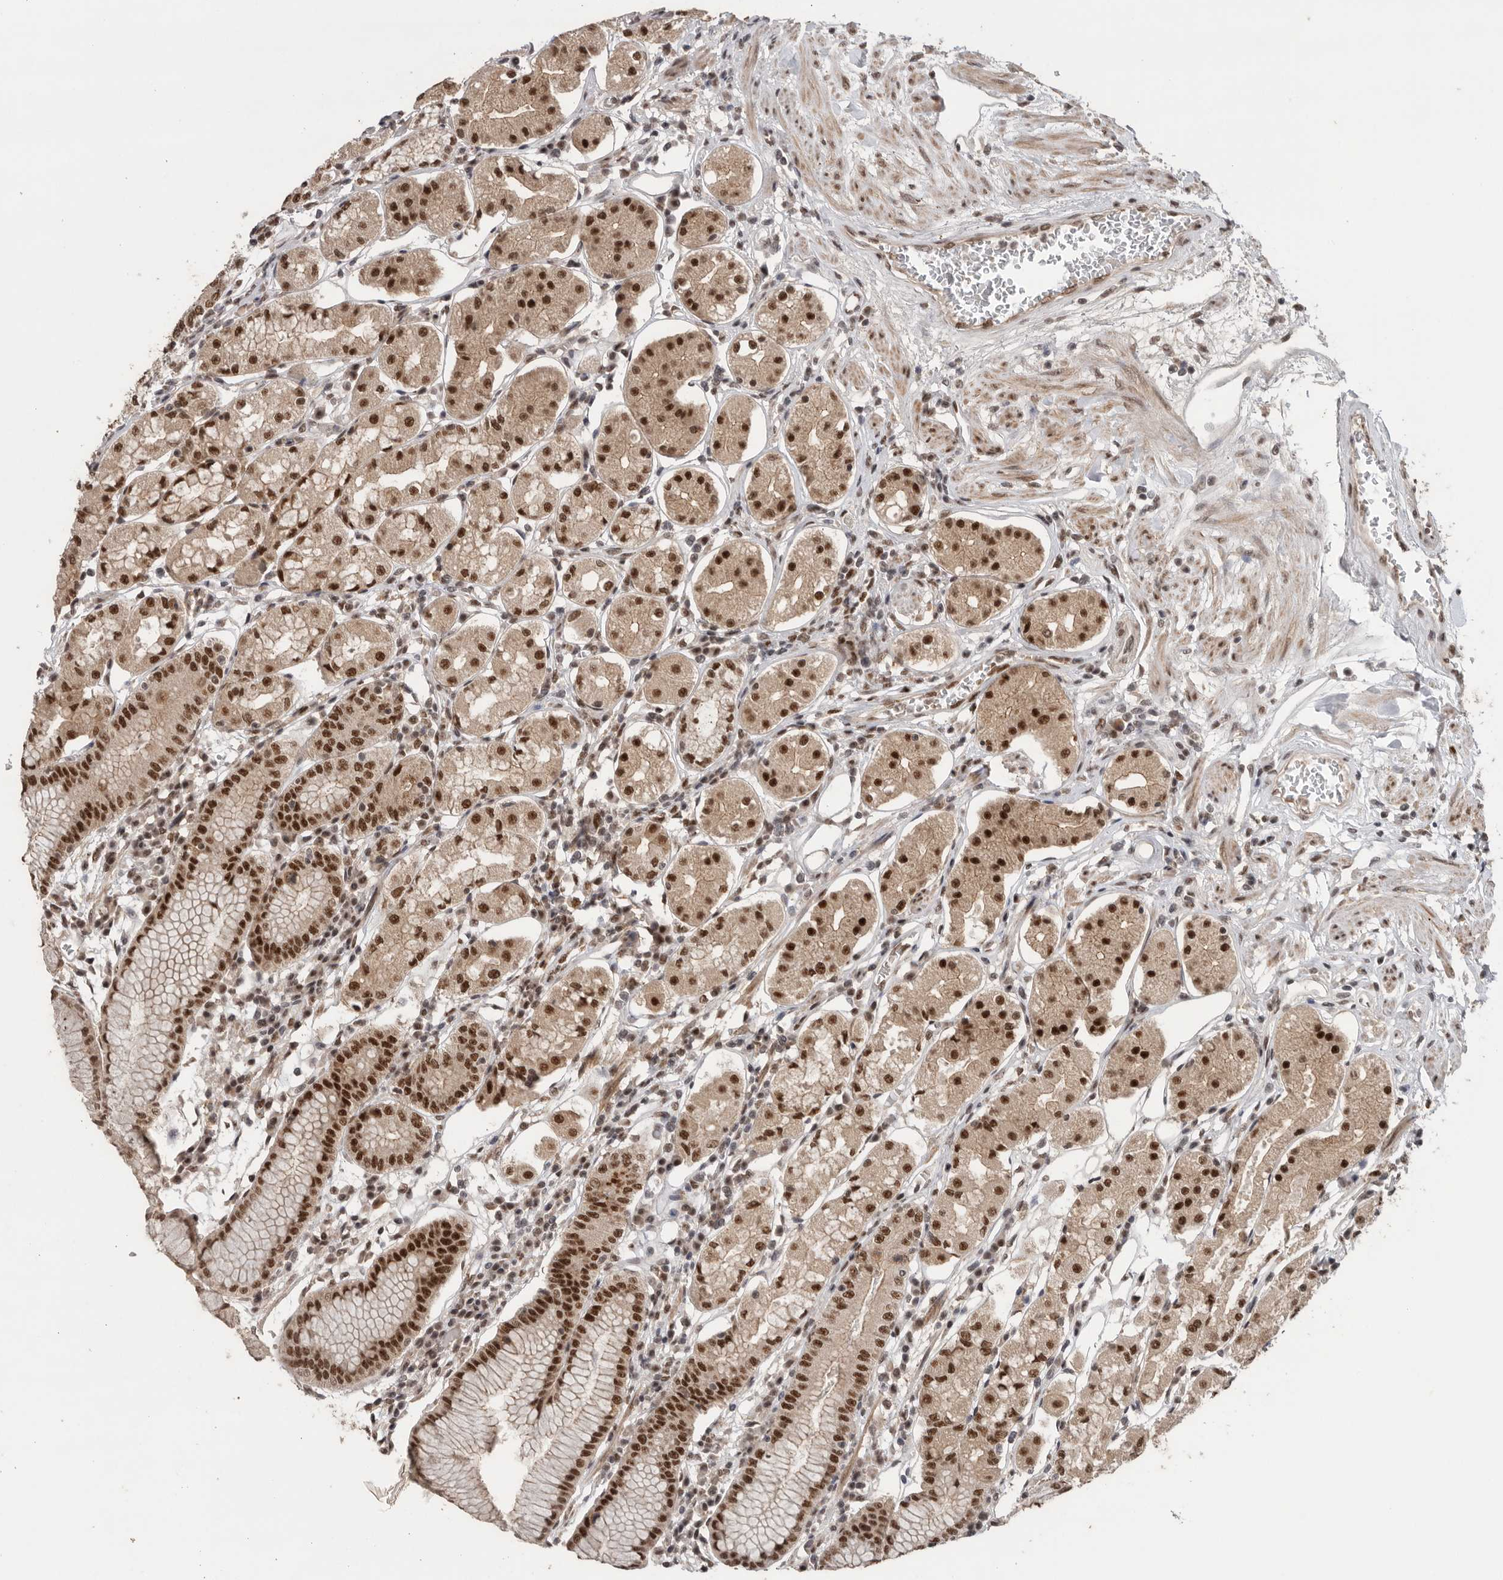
{"staining": {"intensity": "strong", "quantity": ">75%", "location": "cytoplasmic/membranous,nuclear"}, "tissue": "stomach", "cell_type": "Glandular cells", "image_type": "normal", "snomed": [{"axis": "morphology", "description": "Normal tissue, NOS"}, {"axis": "topography", "description": "Stomach"}, {"axis": "topography", "description": "Stomach, lower"}], "caption": "DAB immunohistochemical staining of benign stomach reveals strong cytoplasmic/membranous,nuclear protein staining in about >75% of glandular cells. (DAB (3,3'-diaminobenzidine) IHC, brown staining for protein, blue staining for nuclei).", "gene": "PPP1R10", "patient": {"sex": "female", "age": 56}}